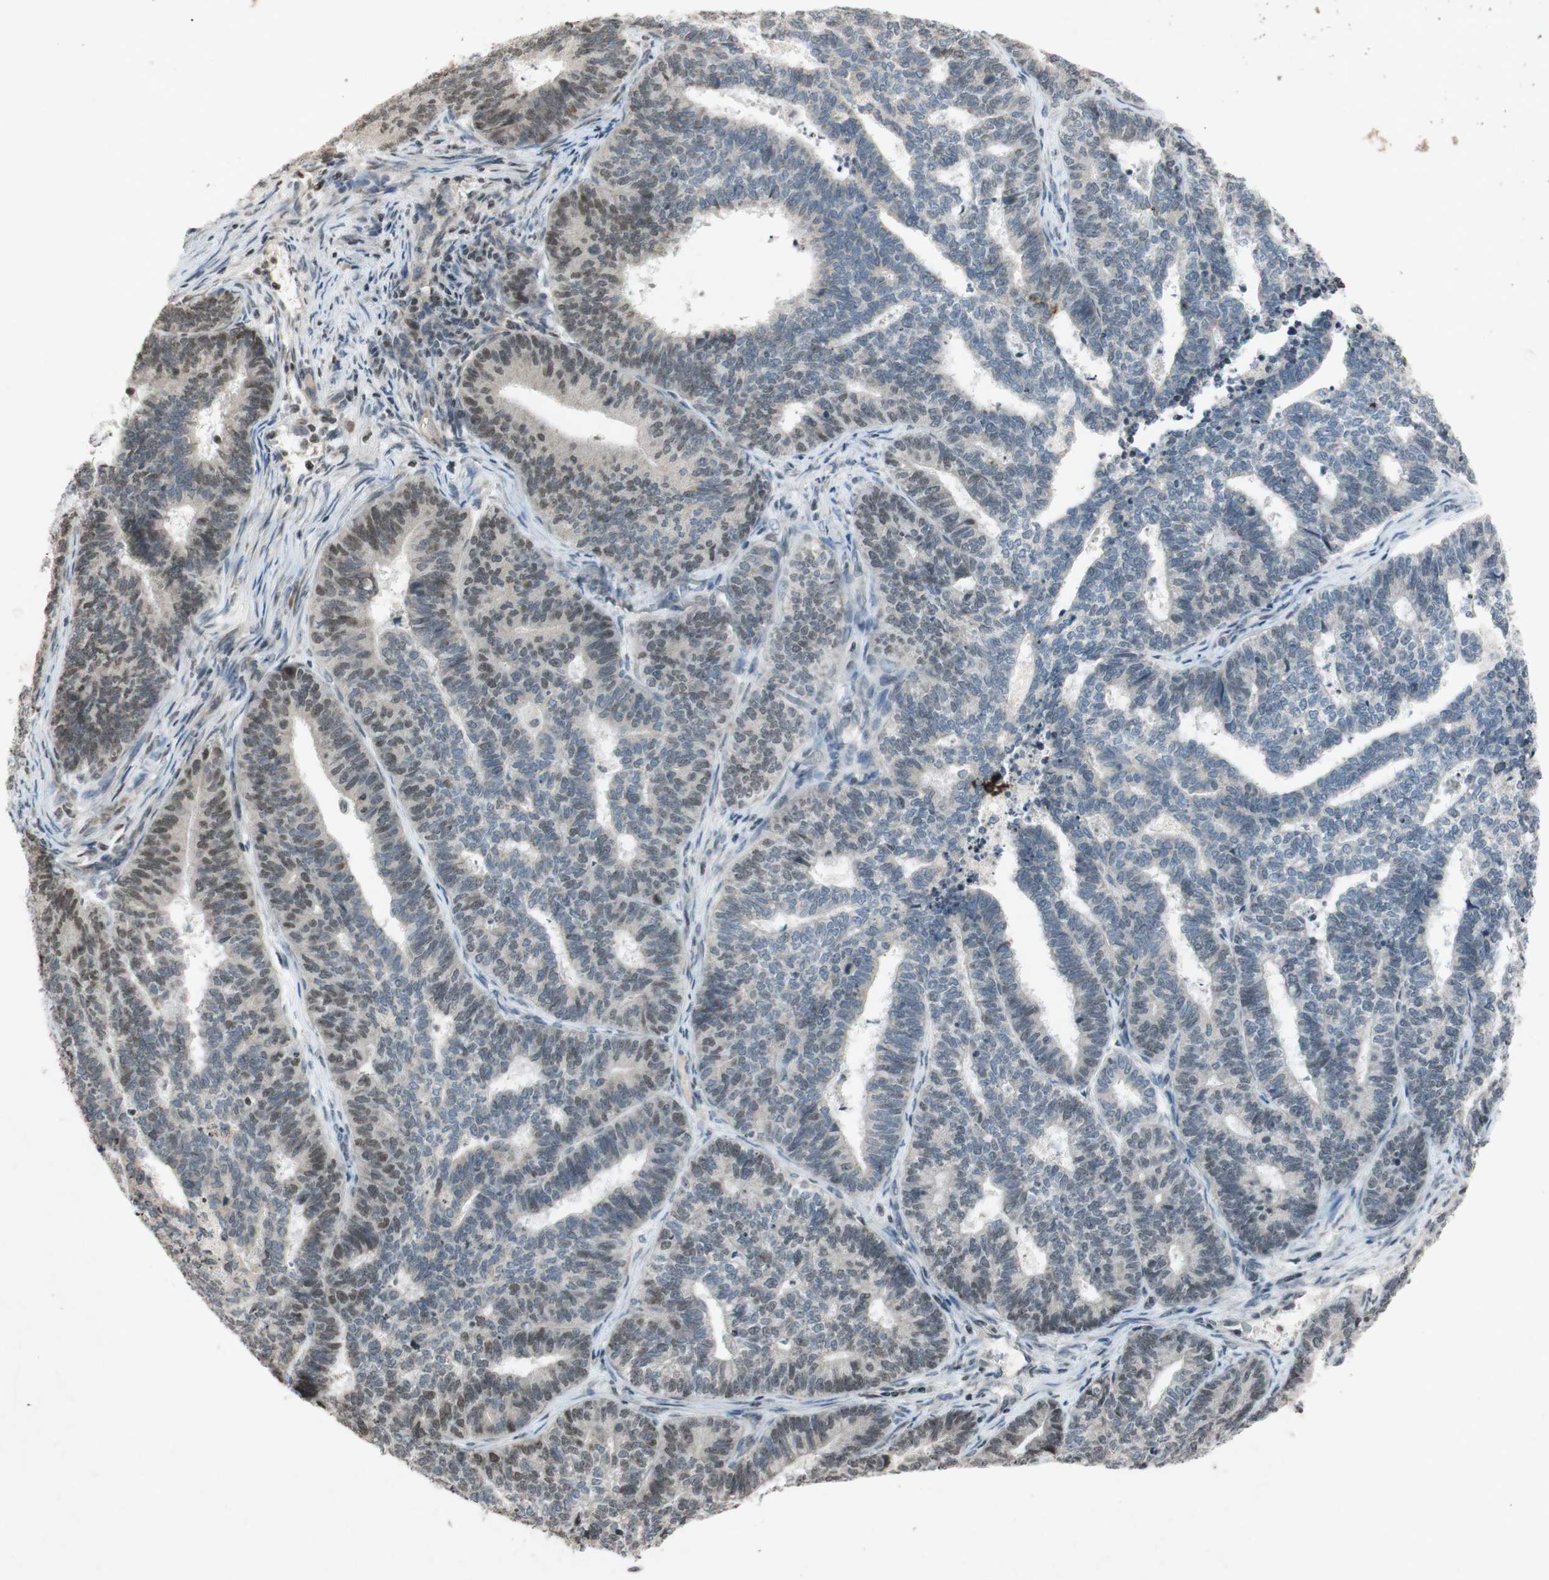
{"staining": {"intensity": "moderate", "quantity": "<25%", "location": "nuclear"}, "tissue": "endometrial cancer", "cell_type": "Tumor cells", "image_type": "cancer", "snomed": [{"axis": "morphology", "description": "Adenocarcinoma, NOS"}, {"axis": "topography", "description": "Endometrium"}], "caption": "Human endometrial cancer (adenocarcinoma) stained with a protein marker demonstrates moderate staining in tumor cells.", "gene": "MCM6", "patient": {"sex": "female", "age": 70}}